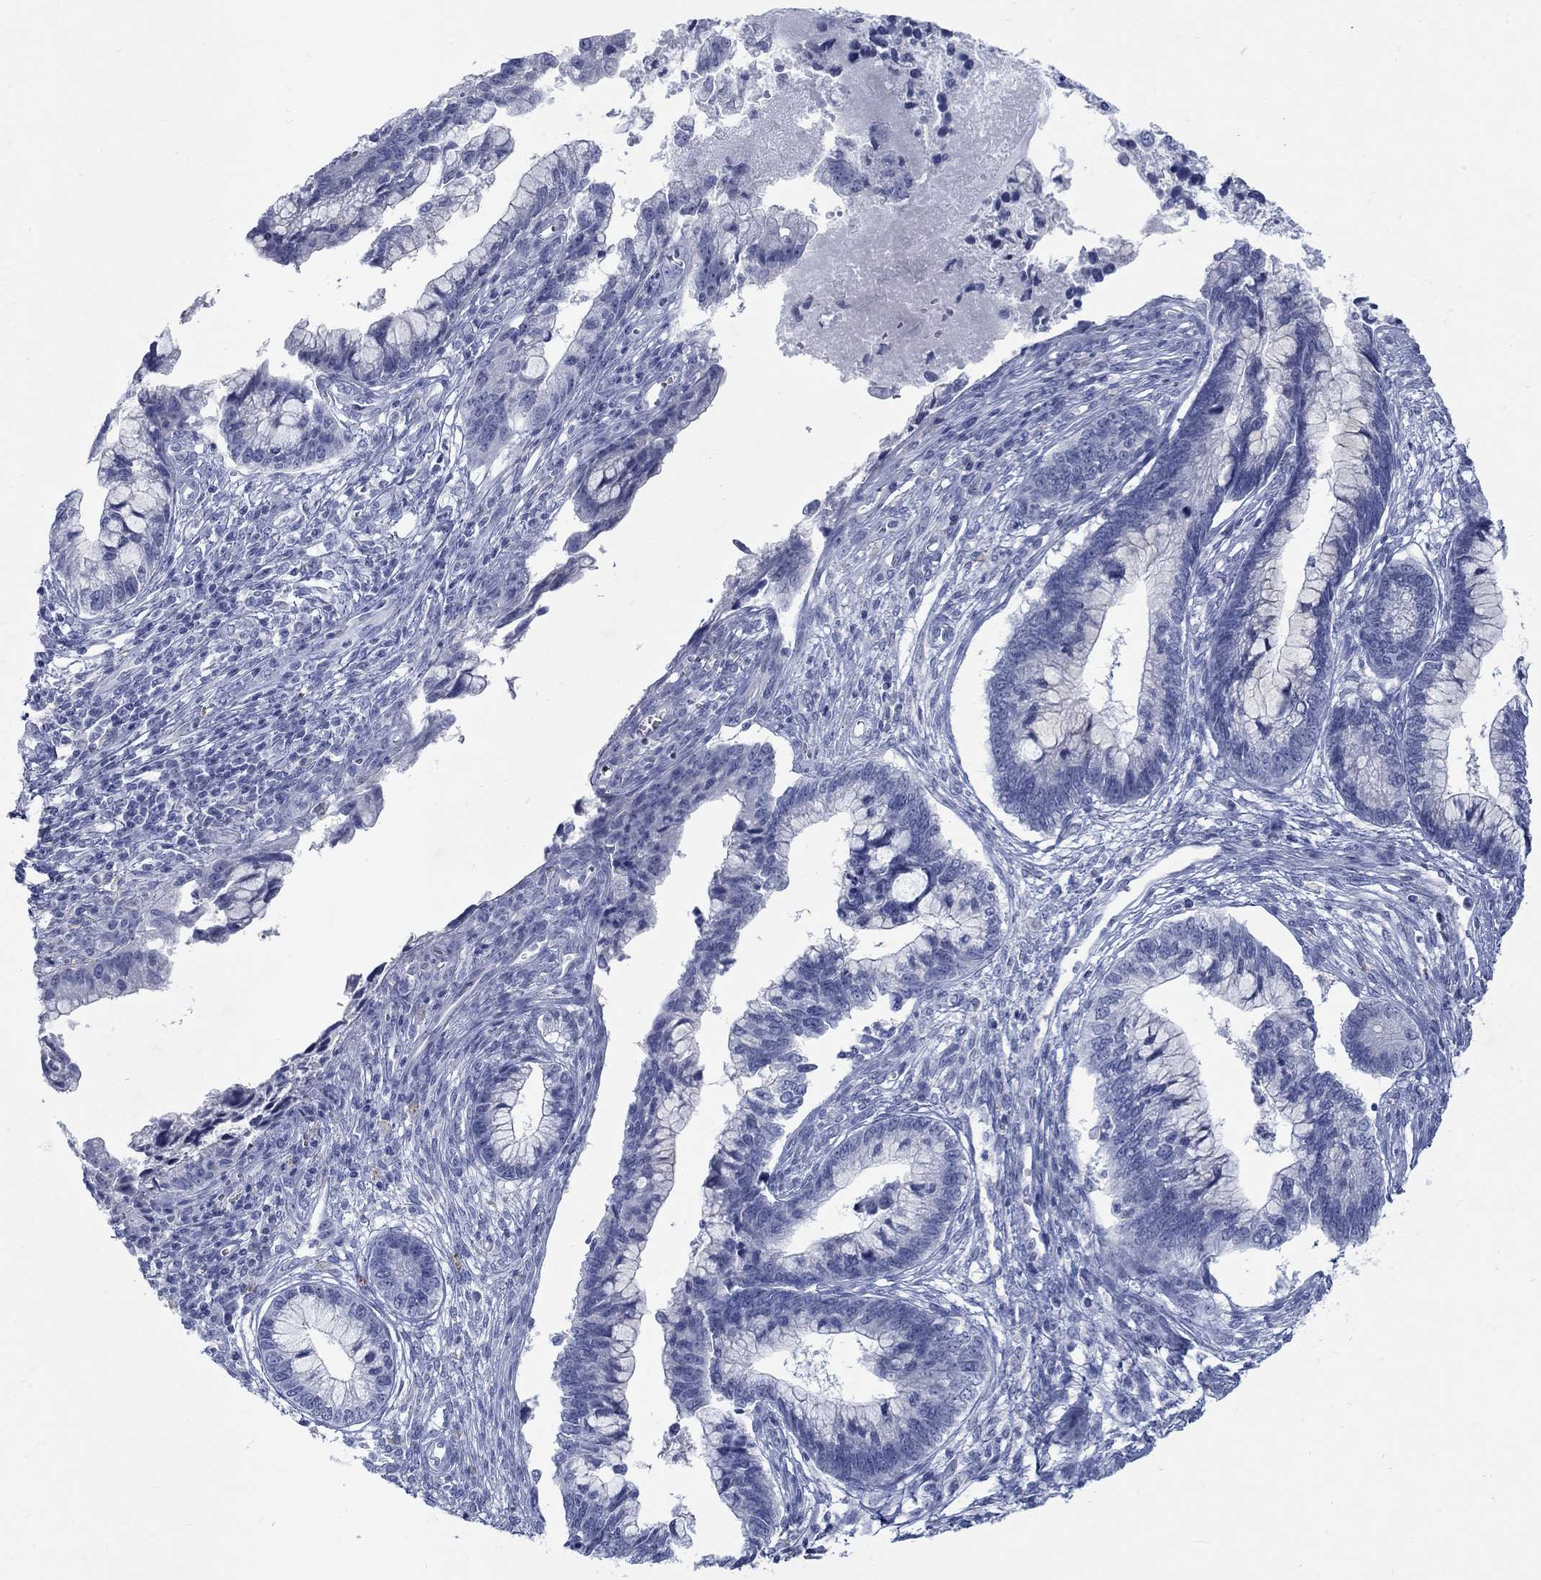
{"staining": {"intensity": "weak", "quantity": "<25%", "location": "cytoplasmic/membranous"}, "tissue": "cervical cancer", "cell_type": "Tumor cells", "image_type": "cancer", "snomed": [{"axis": "morphology", "description": "Adenocarcinoma, NOS"}, {"axis": "topography", "description": "Cervix"}], "caption": "Tumor cells show no significant protein expression in cervical cancer (adenocarcinoma).", "gene": "RFTN2", "patient": {"sex": "female", "age": 44}}